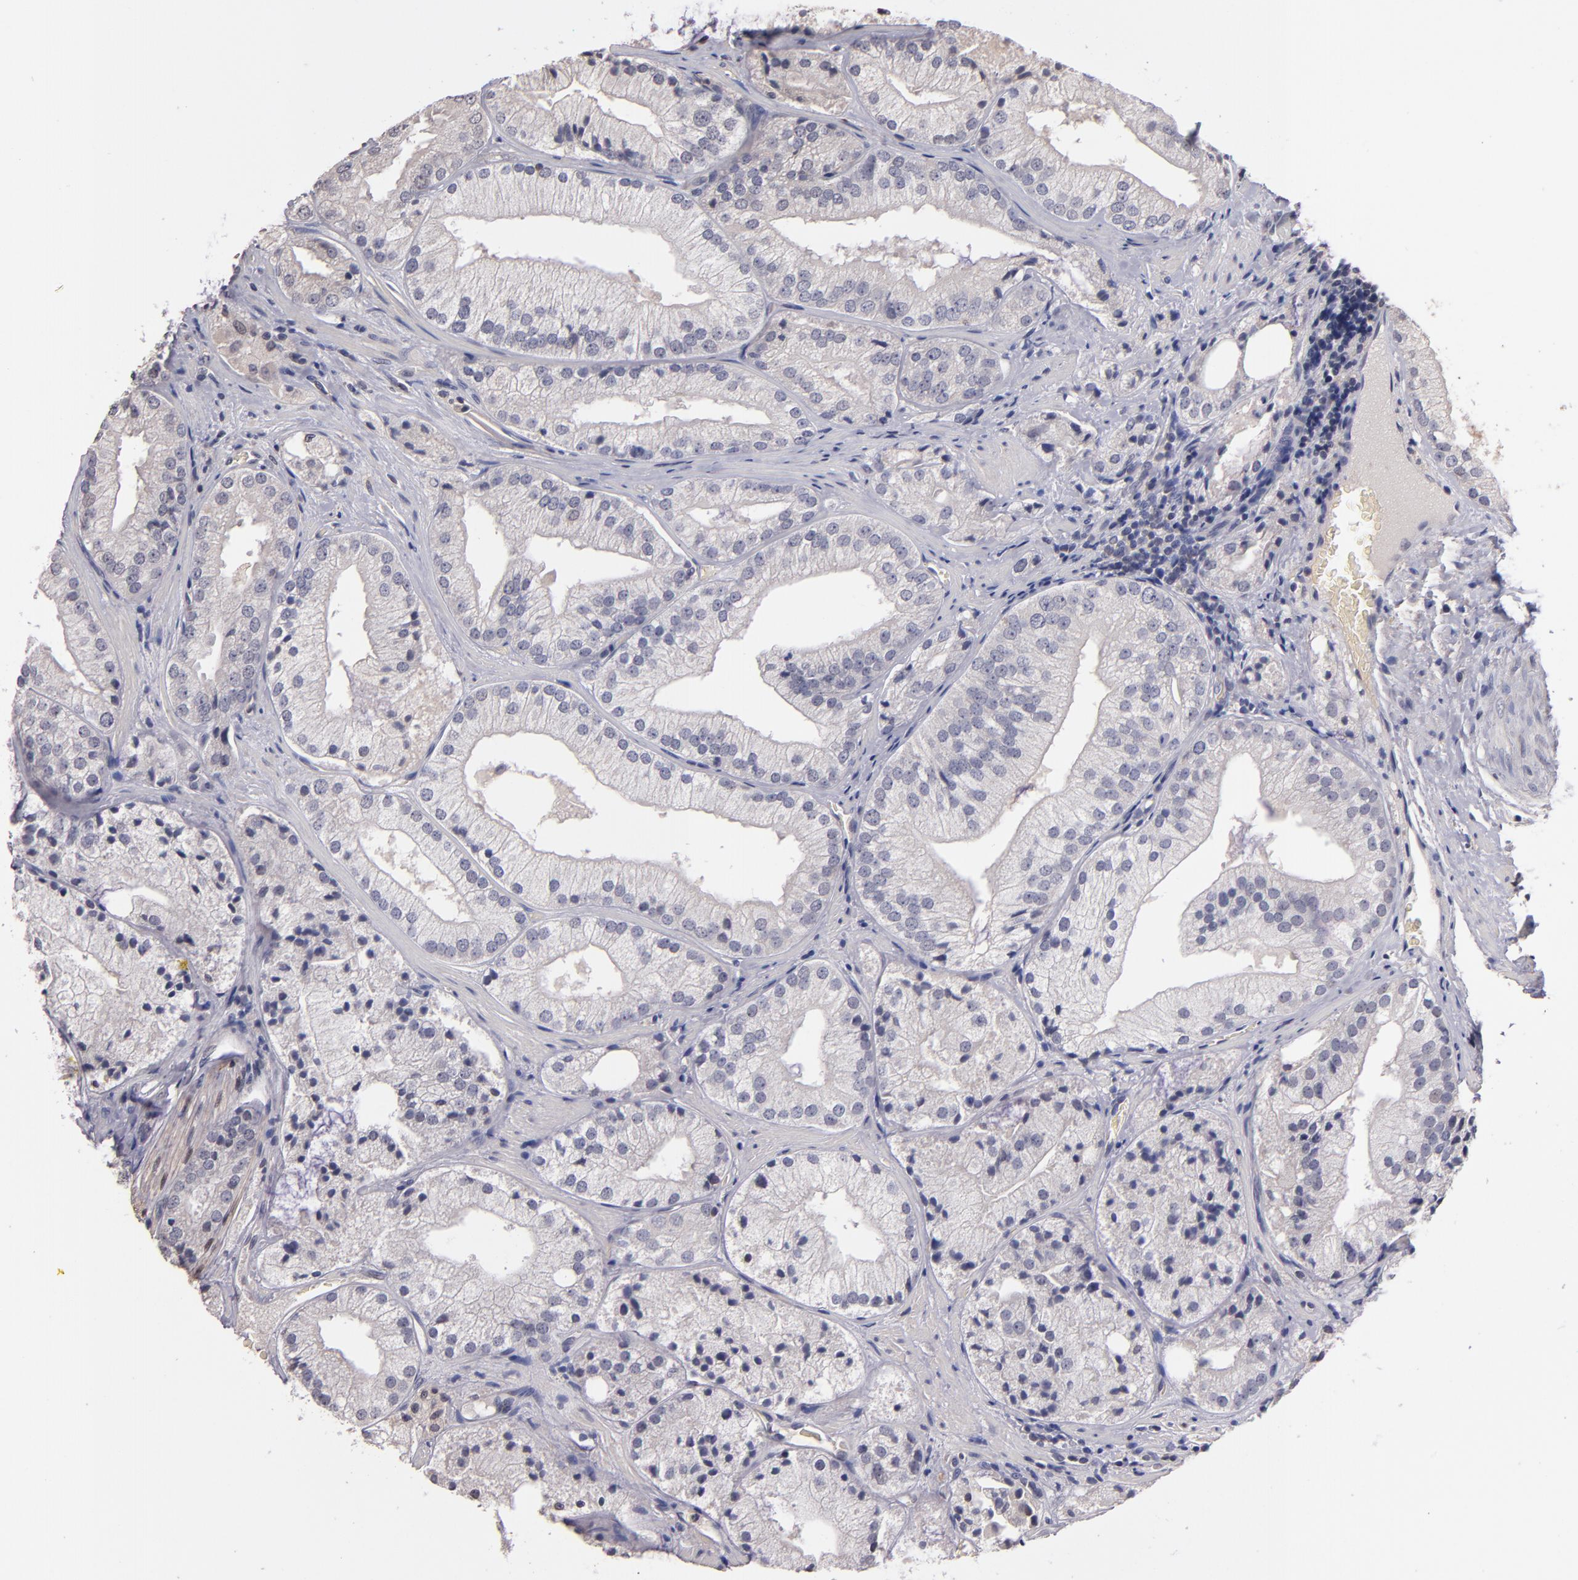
{"staining": {"intensity": "negative", "quantity": "none", "location": "none"}, "tissue": "prostate cancer", "cell_type": "Tumor cells", "image_type": "cancer", "snomed": [{"axis": "morphology", "description": "Adenocarcinoma, Low grade"}, {"axis": "topography", "description": "Prostate"}], "caption": "This is an immunohistochemistry (IHC) histopathology image of prostate low-grade adenocarcinoma. There is no staining in tumor cells.", "gene": "S100A1", "patient": {"sex": "male", "age": 60}}